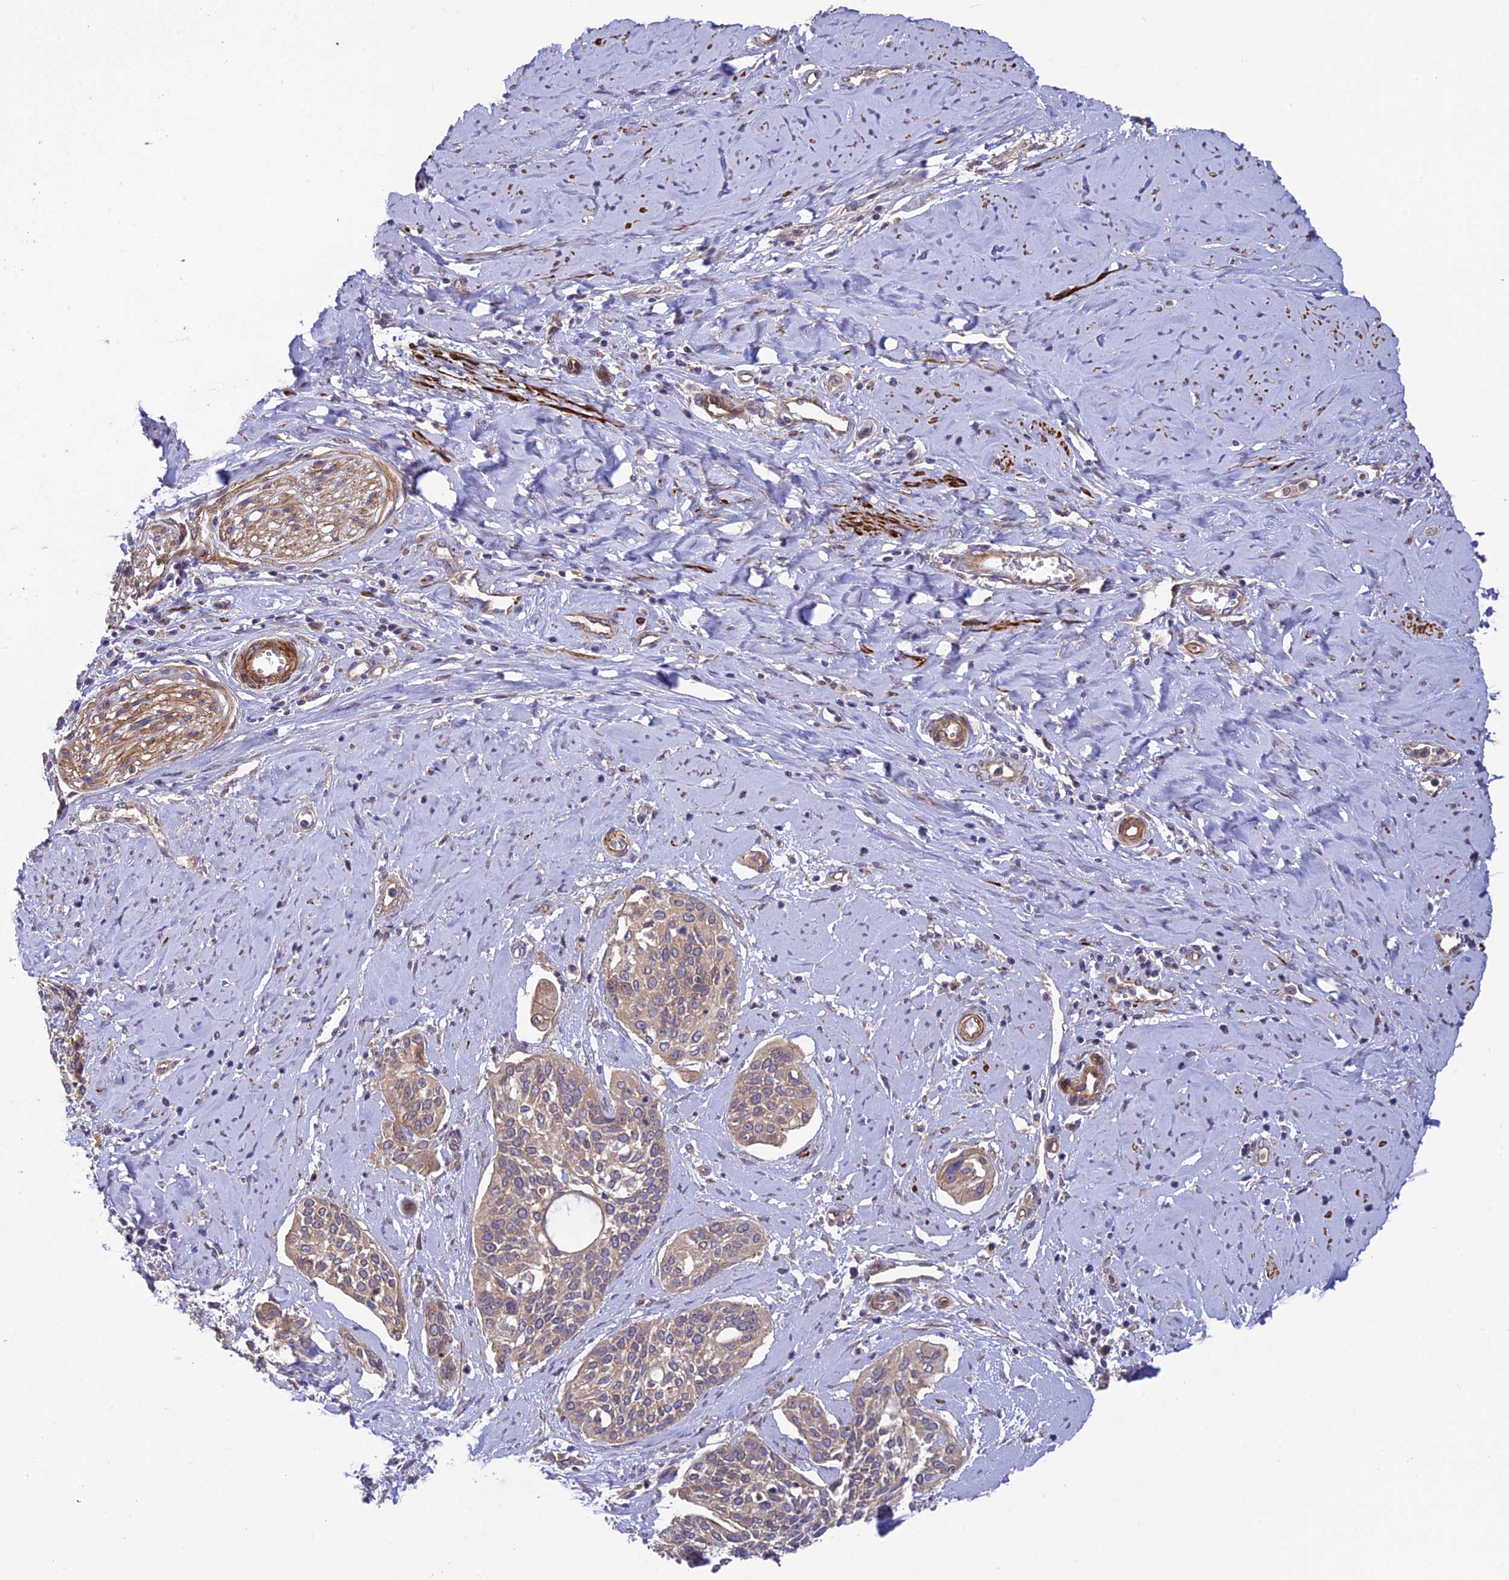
{"staining": {"intensity": "moderate", "quantity": ">75%", "location": "cytoplasmic/membranous"}, "tissue": "cervical cancer", "cell_type": "Tumor cells", "image_type": "cancer", "snomed": [{"axis": "morphology", "description": "Squamous cell carcinoma, NOS"}, {"axis": "topography", "description": "Cervix"}], "caption": "IHC photomicrograph of human squamous cell carcinoma (cervical) stained for a protein (brown), which shows medium levels of moderate cytoplasmic/membranous positivity in about >75% of tumor cells.", "gene": "ADAMTS15", "patient": {"sex": "female", "age": 44}}